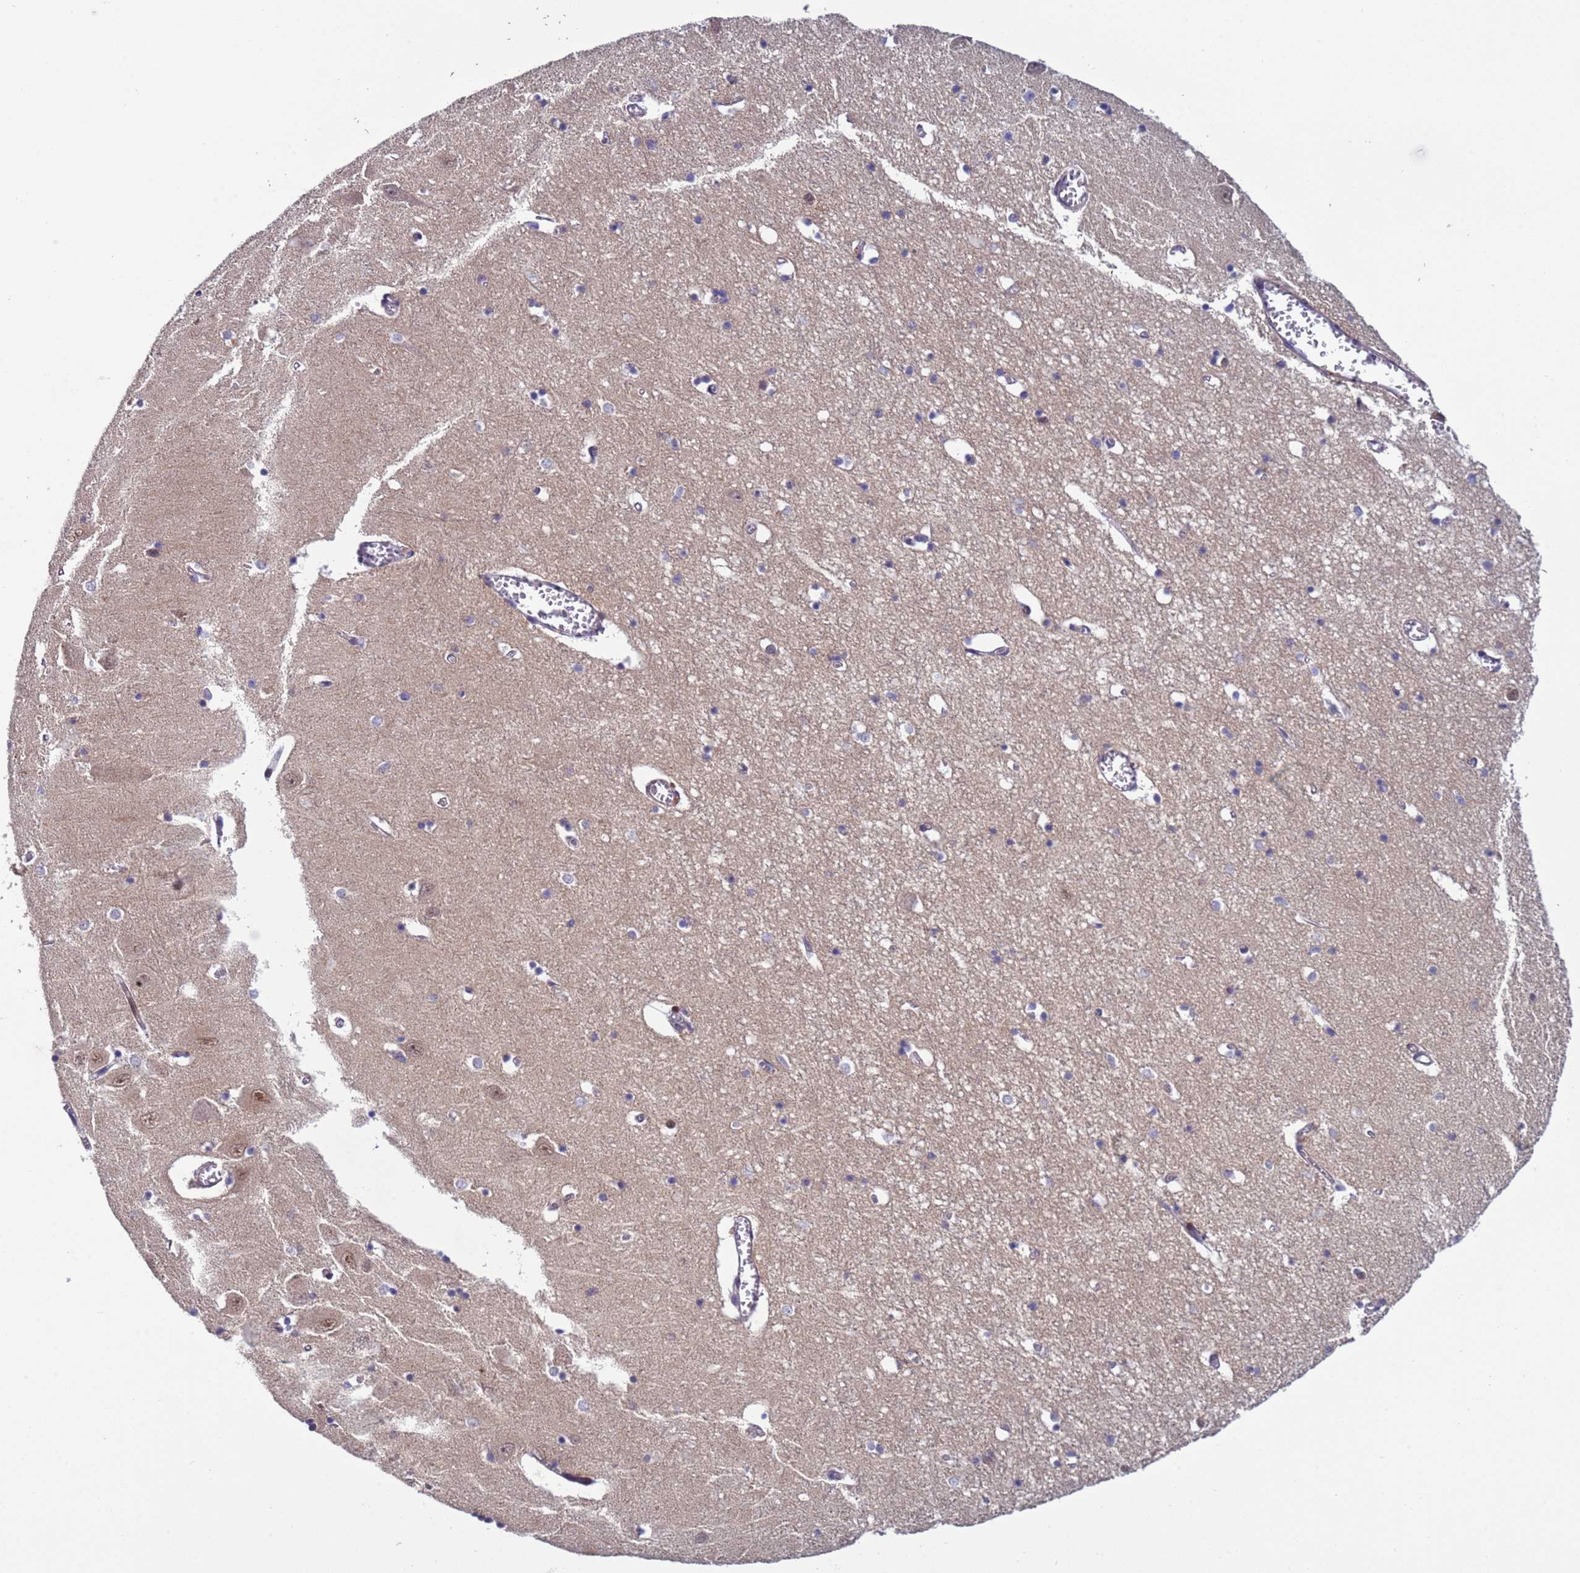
{"staining": {"intensity": "negative", "quantity": "none", "location": "none"}, "tissue": "hippocampus", "cell_type": "Glial cells", "image_type": "normal", "snomed": [{"axis": "morphology", "description": "Normal tissue, NOS"}, {"axis": "topography", "description": "Hippocampus"}], "caption": "IHC of unremarkable hippocampus reveals no expression in glial cells.", "gene": "SHC3", "patient": {"sex": "male", "age": 70}}